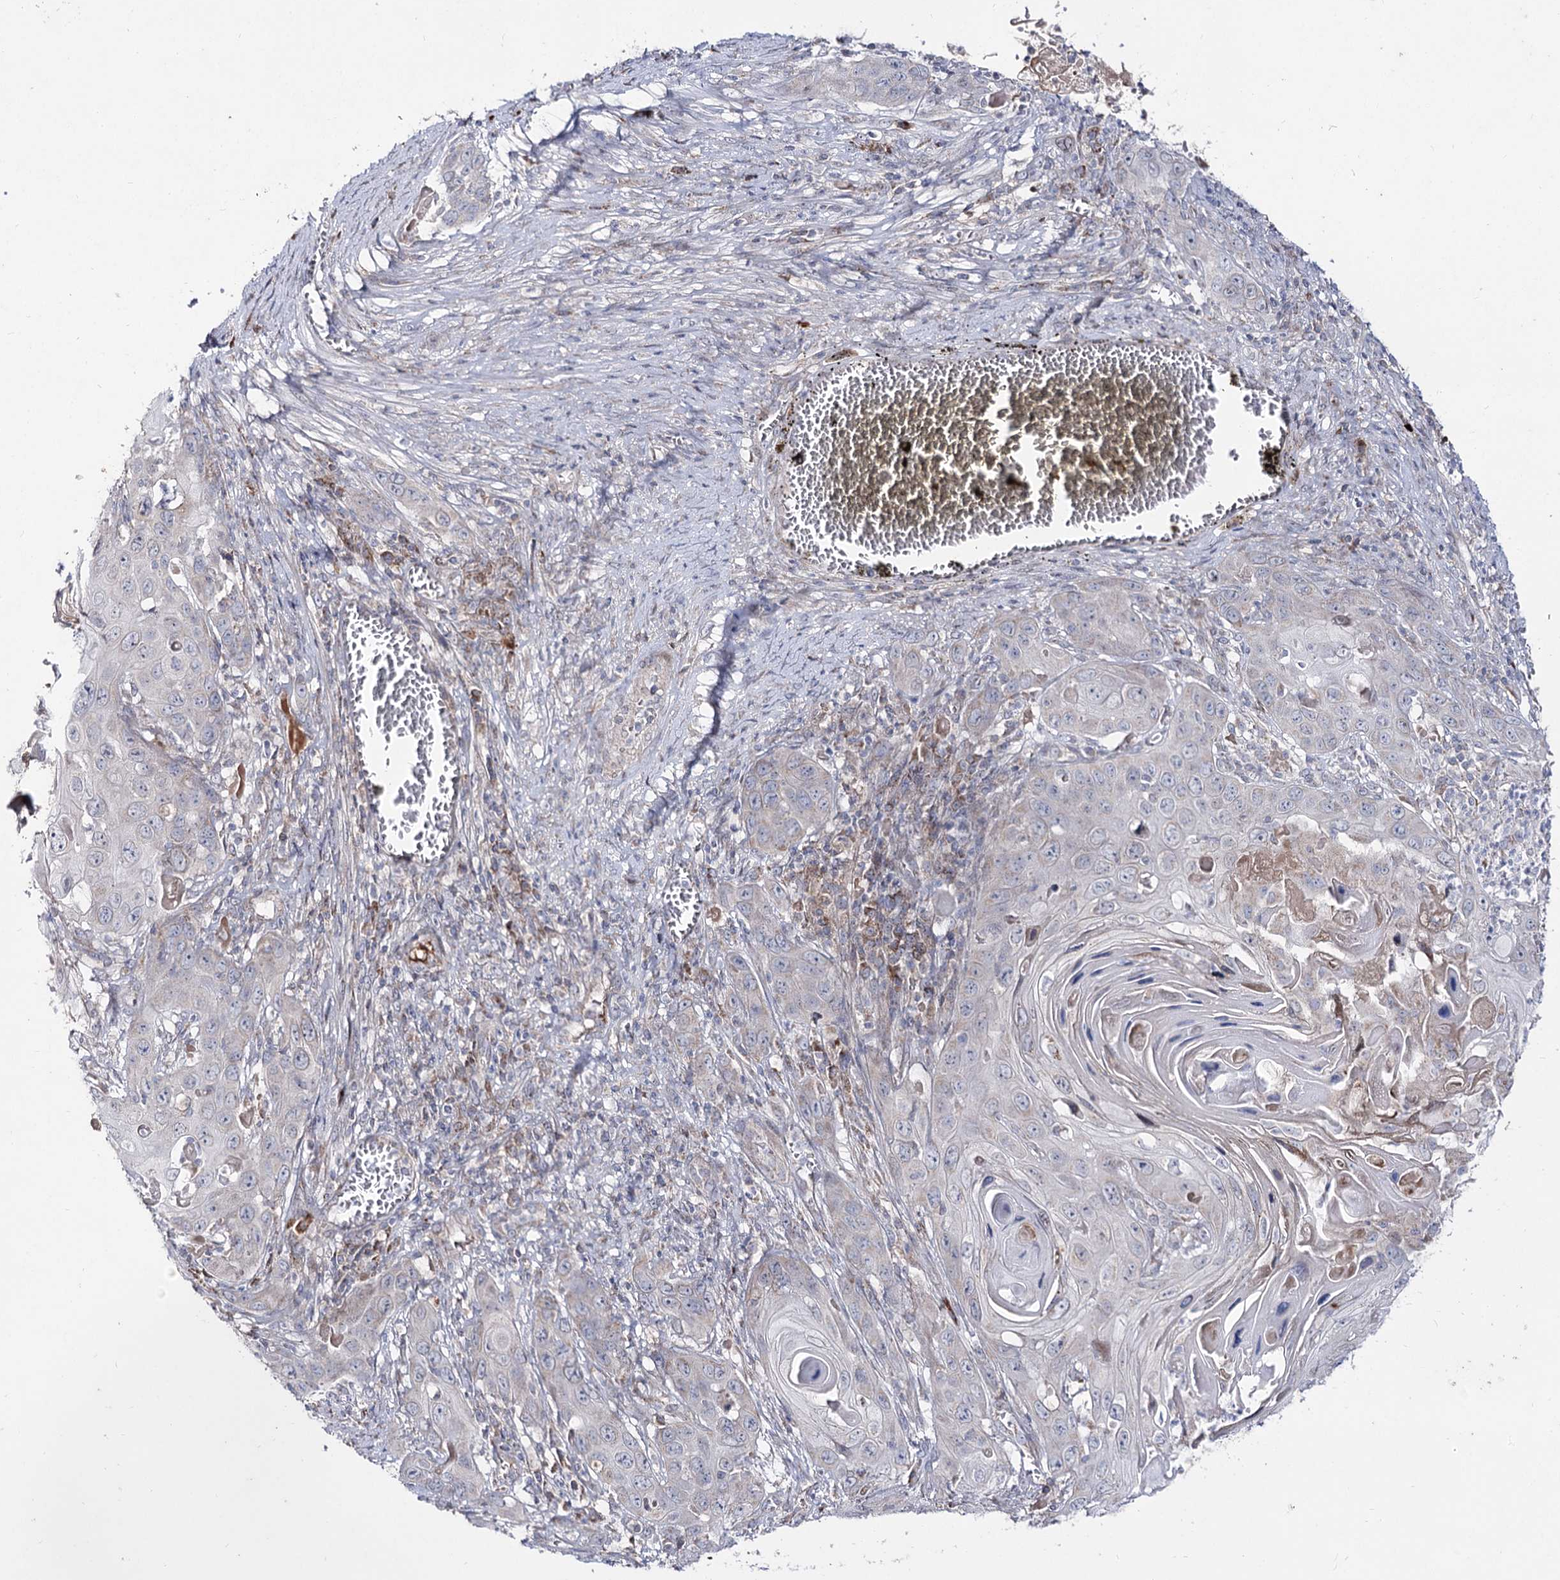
{"staining": {"intensity": "negative", "quantity": "none", "location": "none"}, "tissue": "skin cancer", "cell_type": "Tumor cells", "image_type": "cancer", "snomed": [{"axis": "morphology", "description": "Squamous cell carcinoma, NOS"}, {"axis": "topography", "description": "Skin"}], "caption": "Skin cancer was stained to show a protein in brown. There is no significant positivity in tumor cells.", "gene": "C11orf80", "patient": {"sex": "male", "age": 55}}